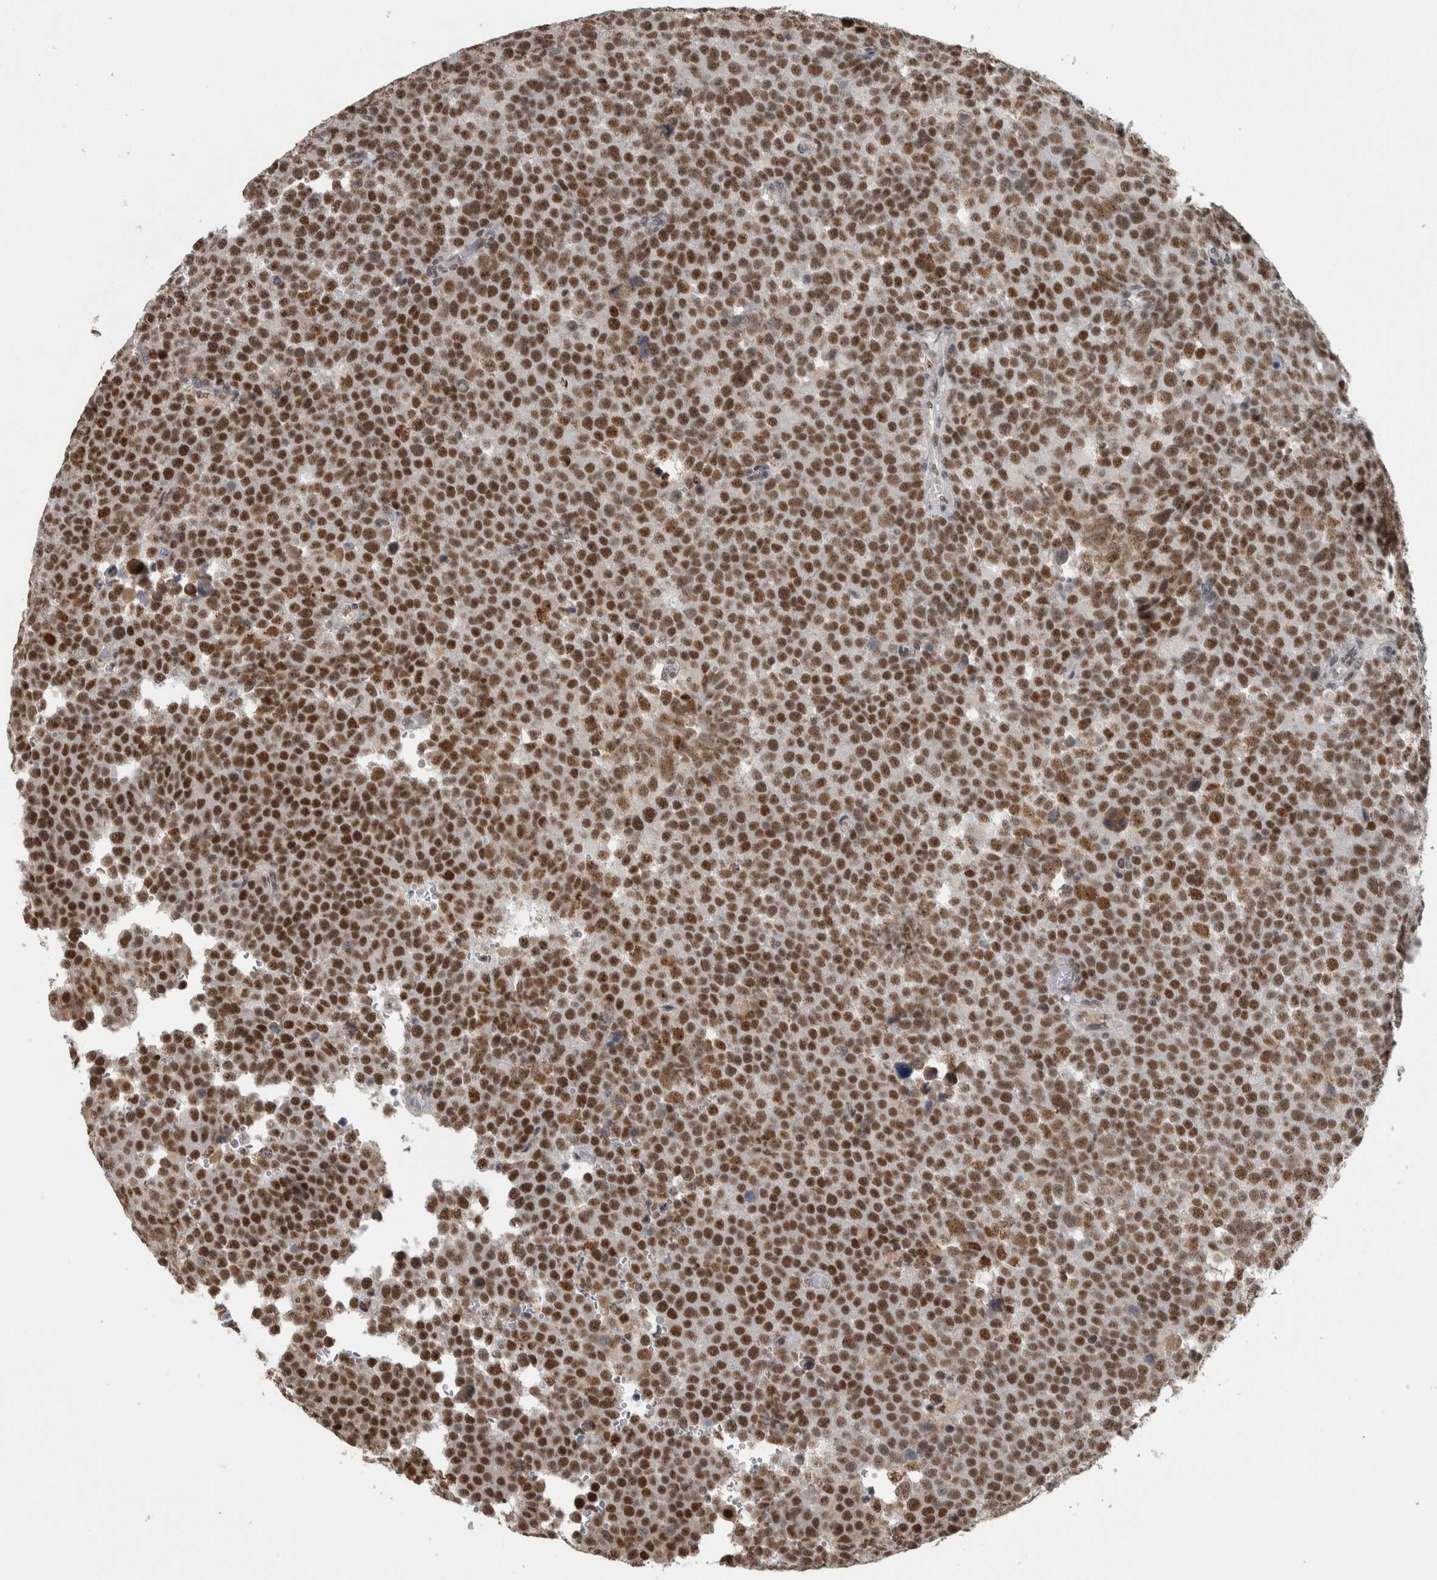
{"staining": {"intensity": "strong", "quantity": ">75%", "location": "nuclear"}, "tissue": "testis cancer", "cell_type": "Tumor cells", "image_type": "cancer", "snomed": [{"axis": "morphology", "description": "Seminoma, NOS"}, {"axis": "topography", "description": "Testis"}], "caption": "IHC image of seminoma (testis) stained for a protein (brown), which demonstrates high levels of strong nuclear expression in approximately >75% of tumor cells.", "gene": "DDX42", "patient": {"sex": "male", "age": 71}}